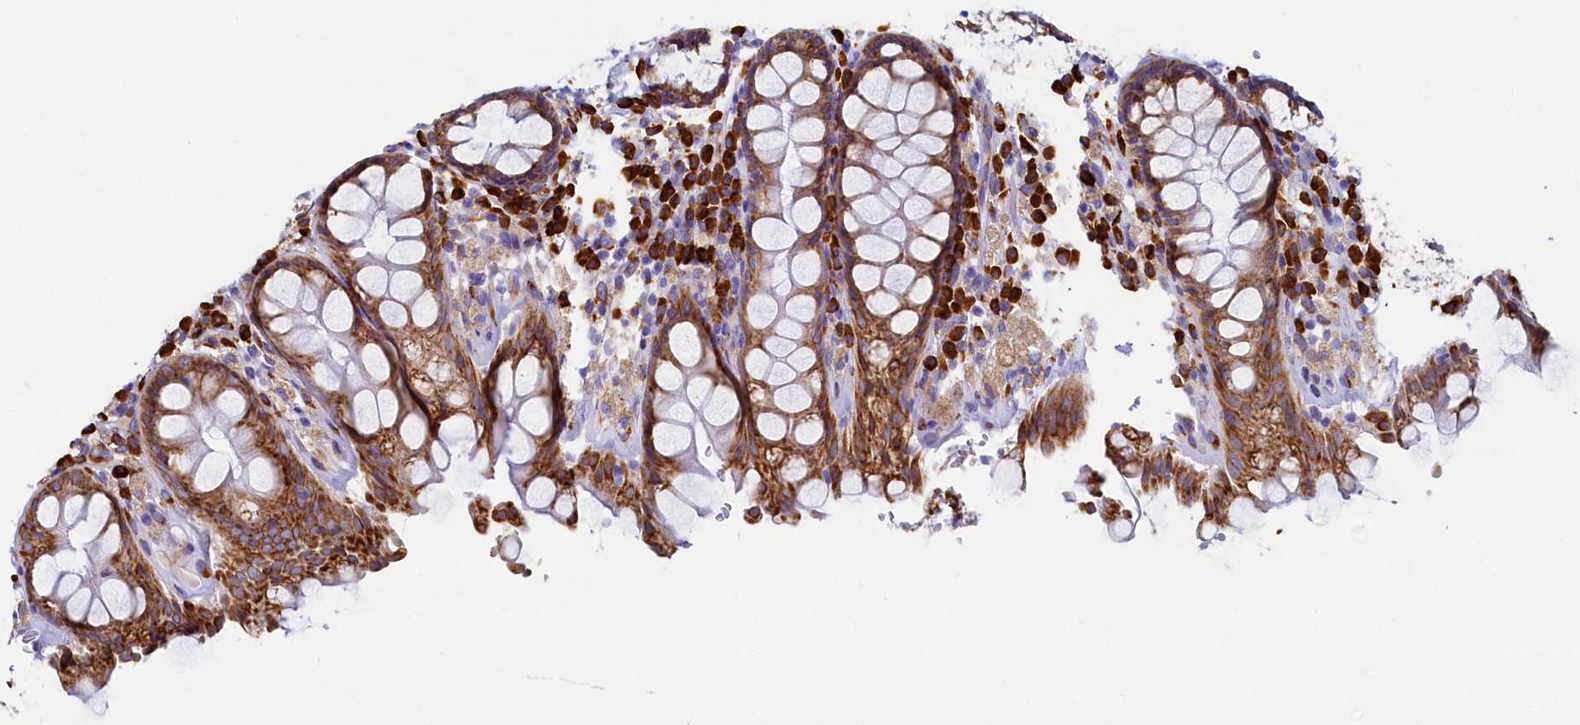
{"staining": {"intensity": "moderate", "quantity": ">75%", "location": "cytoplasmic/membranous"}, "tissue": "rectum", "cell_type": "Glandular cells", "image_type": "normal", "snomed": [{"axis": "morphology", "description": "Normal tissue, NOS"}, {"axis": "topography", "description": "Rectum"}], "caption": "About >75% of glandular cells in benign rectum exhibit moderate cytoplasmic/membranous protein staining as visualized by brown immunohistochemical staining.", "gene": "TMEM18", "patient": {"sex": "male", "age": 64}}